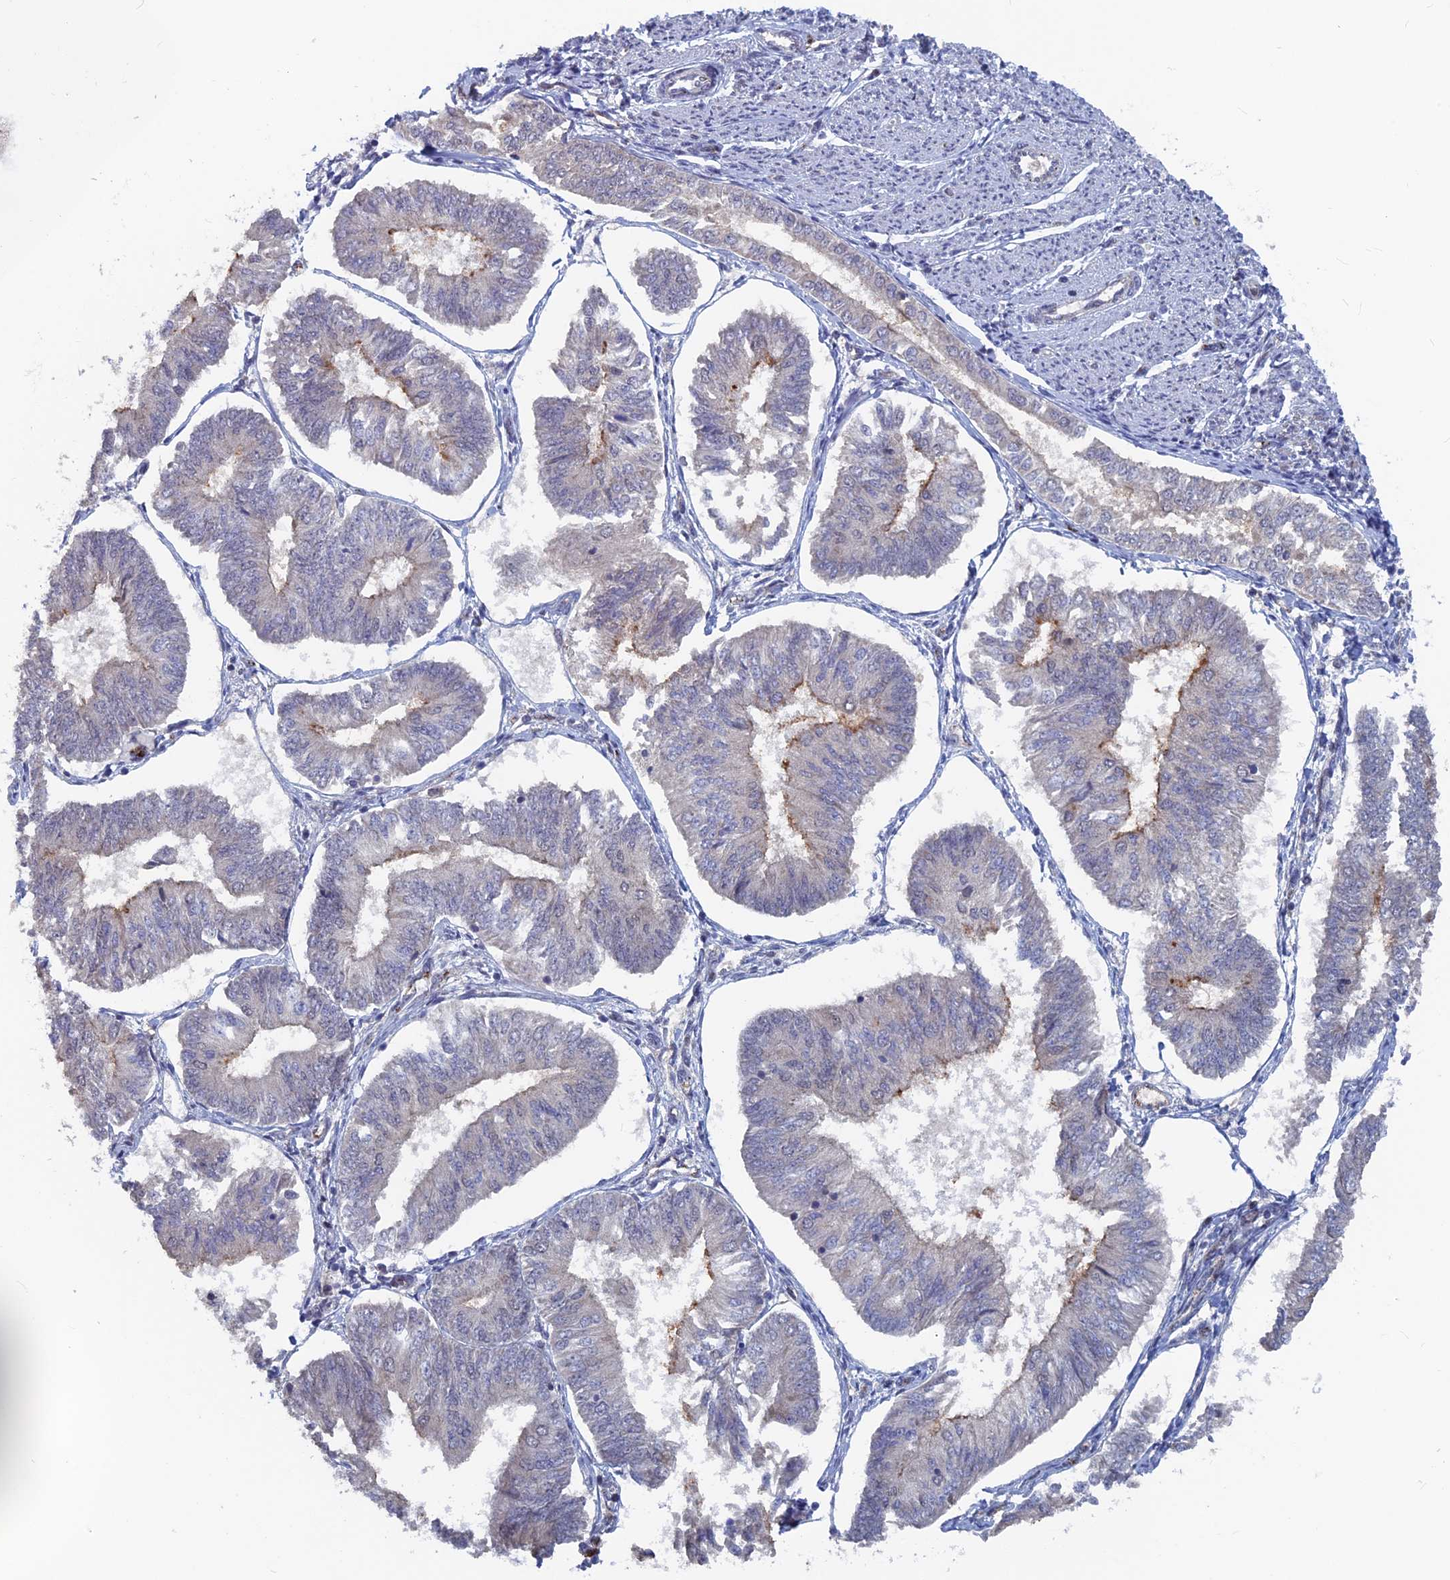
{"staining": {"intensity": "moderate", "quantity": "<25%", "location": "cytoplasmic/membranous"}, "tissue": "endometrial cancer", "cell_type": "Tumor cells", "image_type": "cancer", "snomed": [{"axis": "morphology", "description": "Adenocarcinoma, NOS"}, {"axis": "topography", "description": "Endometrium"}], "caption": "DAB (3,3'-diaminobenzidine) immunohistochemical staining of adenocarcinoma (endometrial) reveals moderate cytoplasmic/membranous protein expression in approximately <25% of tumor cells.", "gene": "SH3D21", "patient": {"sex": "female", "age": 58}}